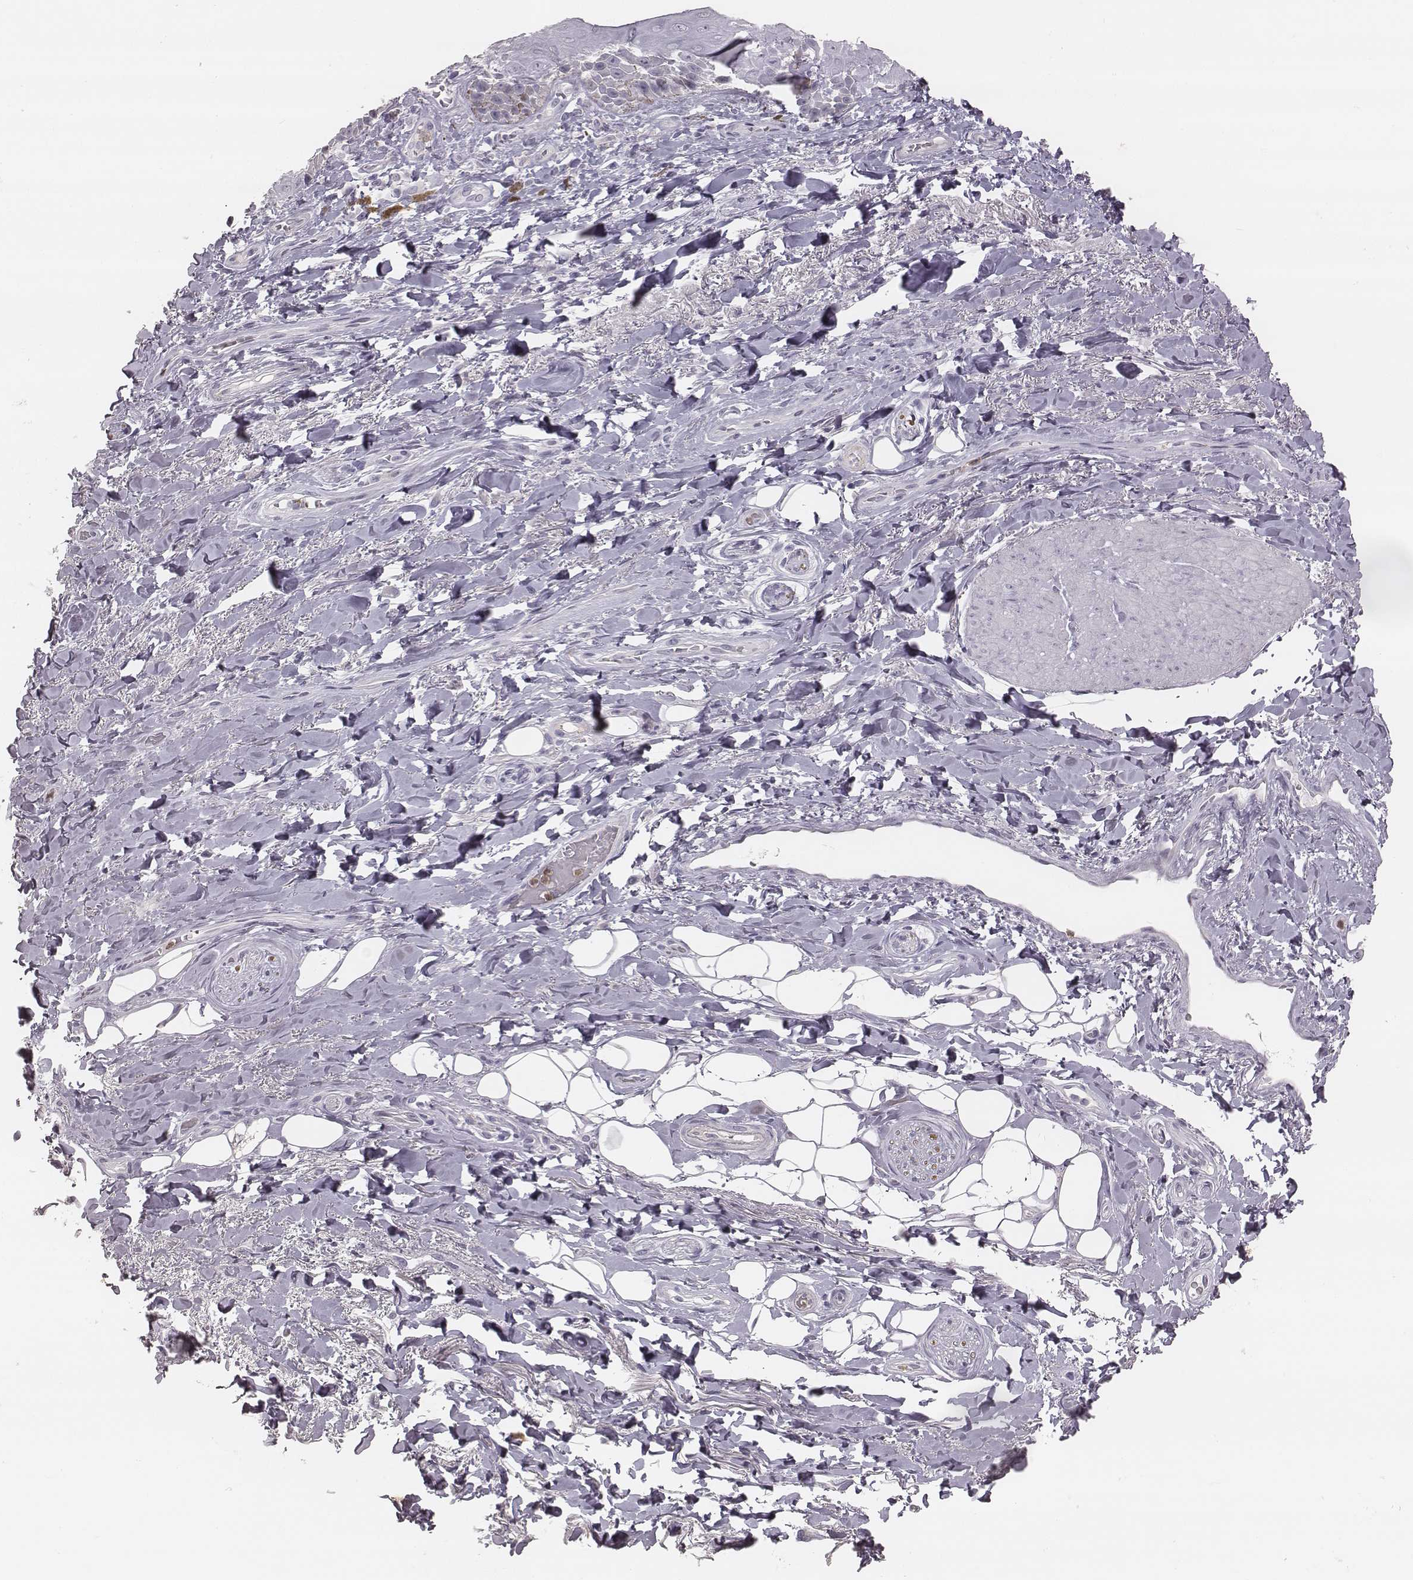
{"staining": {"intensity": "negative", "quantity": "none", "location": "none"}, "tissue": "adipose tissue", "cell_type": "Adipocytes", "image_type": "normal", "snomed": [{"axis": "morphology", "description": "Normal tissue, NOS"}, {"axis": "topography", "description": "Anal"}, {"axis": "topography", "description": "Peripheral nerve tissue"}], "caption": "Adipose tissue stained for a protein using immunohistochemistry (IHC) shows no staining adipocytes.", "gene": "KCNJ12", "patient": {"sex": "male", "age": 53}}